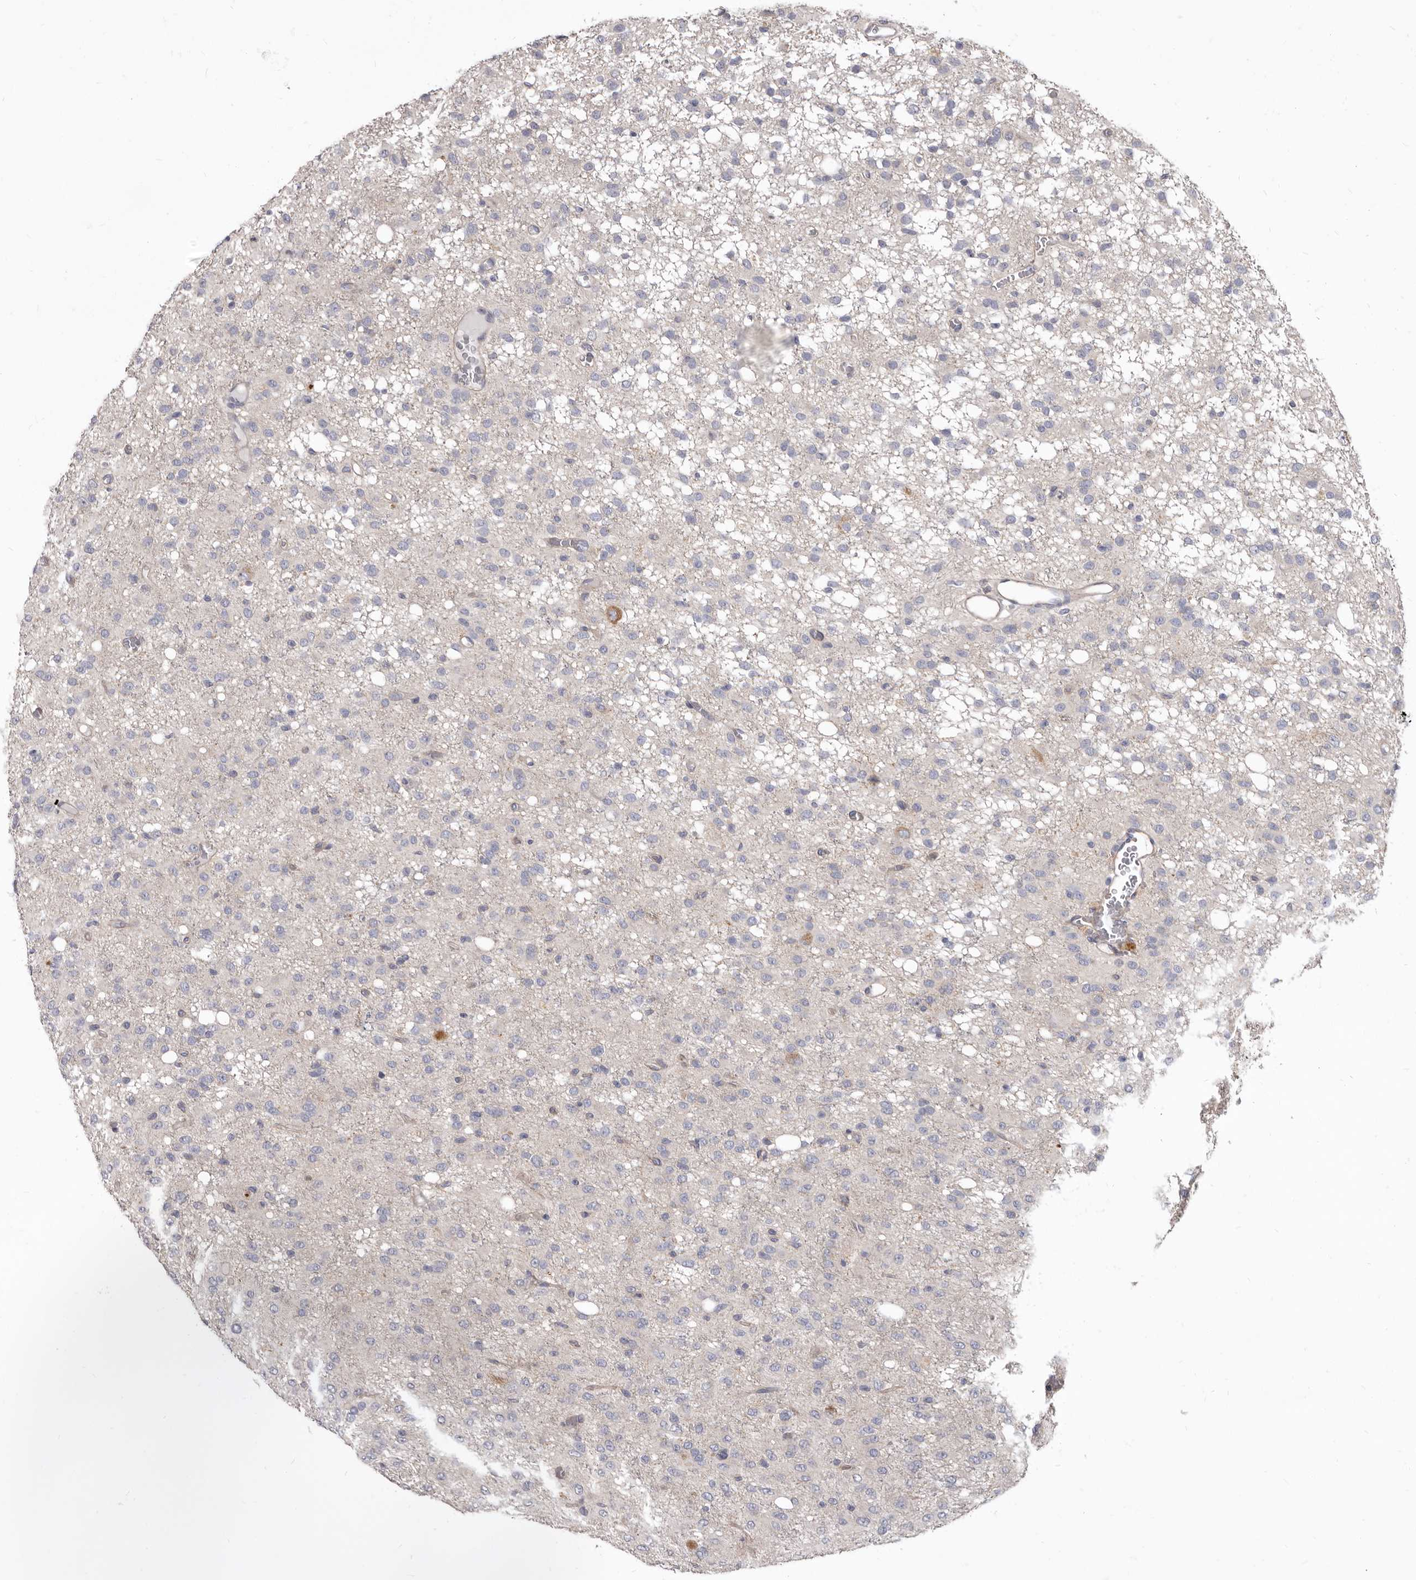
{"staining": {"intensity": "weak", "quantity": "25%-75%", "location": "cytoplasmic/membranous"}, "tissue": "glioma", "cell_type": "Tumor cells", "image_type": "cancer", "snomed": [{"axis": "morphology", "description": "Glioma, malignant, High grade"}, {"axis": "topography", "description": "Brain"}], "caption": "This is a micrograph of IHC staining of malignant glioma (high-grade), which shows weak staining in the cytoplasmic/membranous of tumor cells.", "gene": "FMO2", "patient": {"sex": "female", "age": 59}}